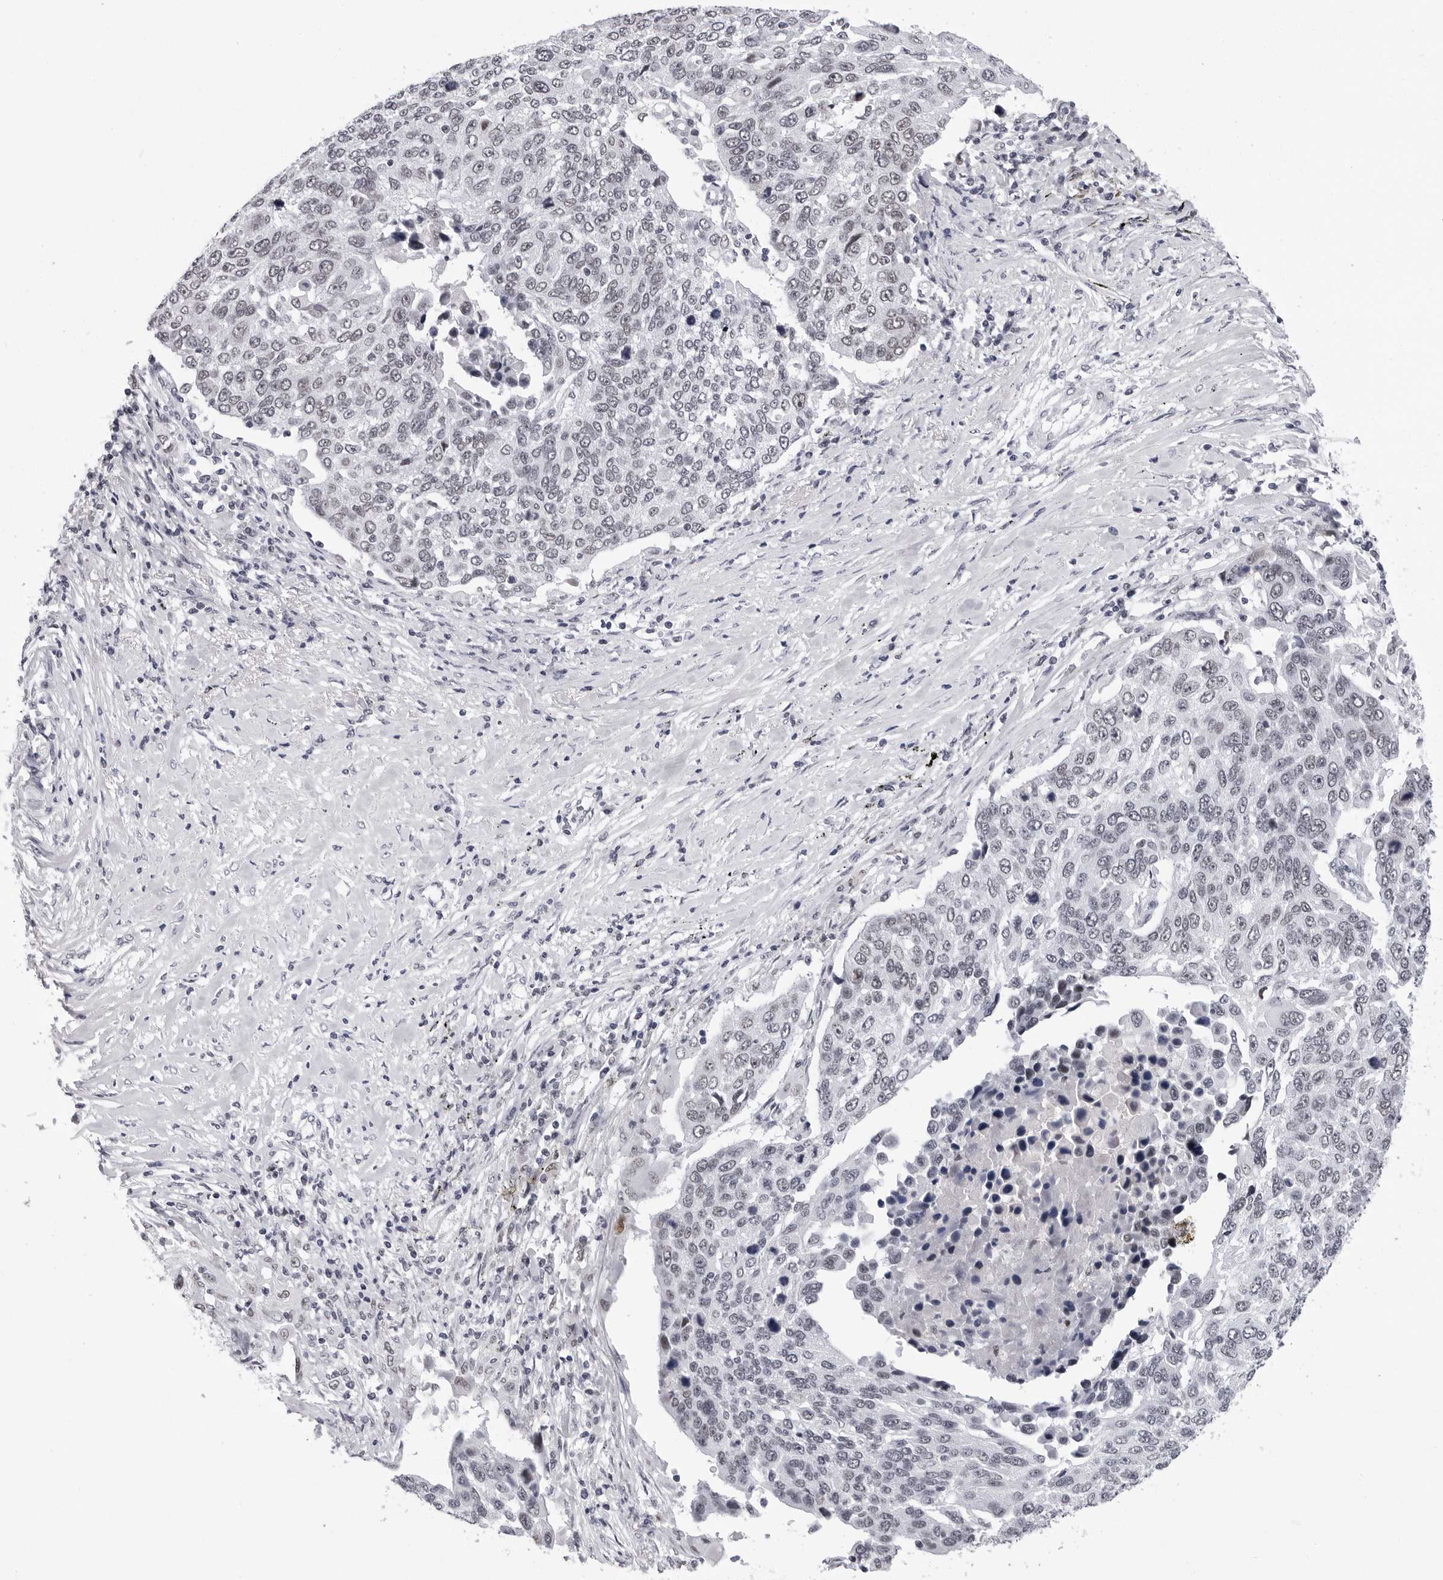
{"staining": {"intensity": "negative", "quantity": "none", "location": "none"}, "tissue": "lung cancer", "cell_type": "Tumor cells", "image_type": "cancer", "snomed": [{"axis": "morphology", "description": "Squamous cell carcinoma, NOS"}, {"axis": "topography", "description": "Lung"}], "caption": "Tumor cells show no significant protein staining in lung cancer.", "gene": "SF3B4", "patient": {"sex": "male", "age": 66}}